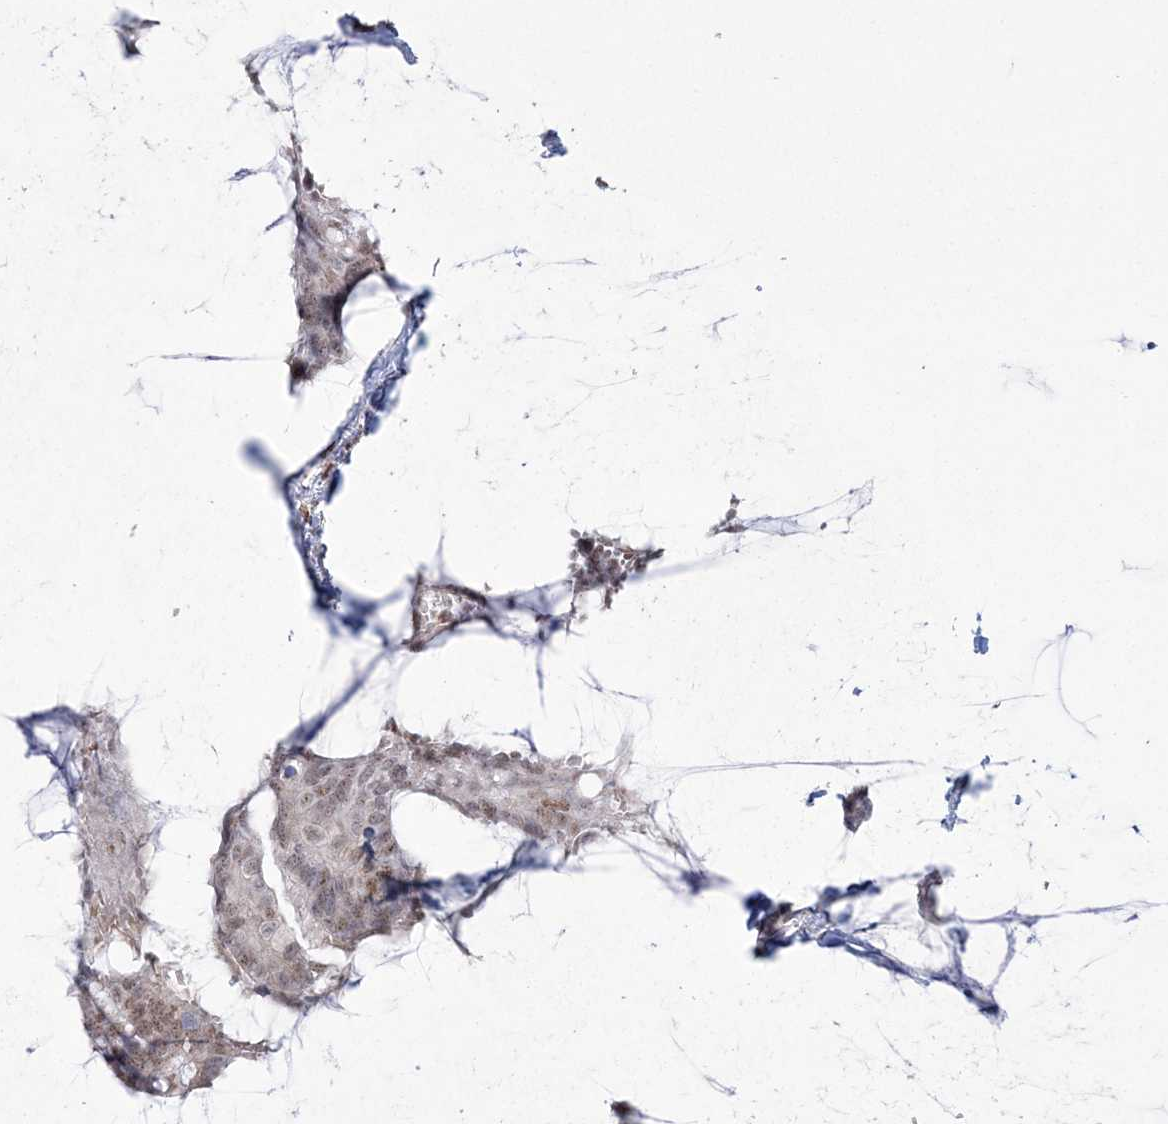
{"staining": {"intensity": "moderate", "quantity": "25%-75%", "location": "nuclear"}, "tissue": "breast cancer", "cell_type": "Tumor cells", "image_type": "cancer", "snomed": [{"axis": "morphology", "description": "Duct carcinoma"}, {"axis": "topography", "description": "Breast"}], "caption": "A photomicrograph of human invasive ductal carcinoma (breast) stained for a protein reveals moderate nuclear brown staining in tumor cells.", "gene": "RBM17", "patient": {"sex": "female", "age": 93}}